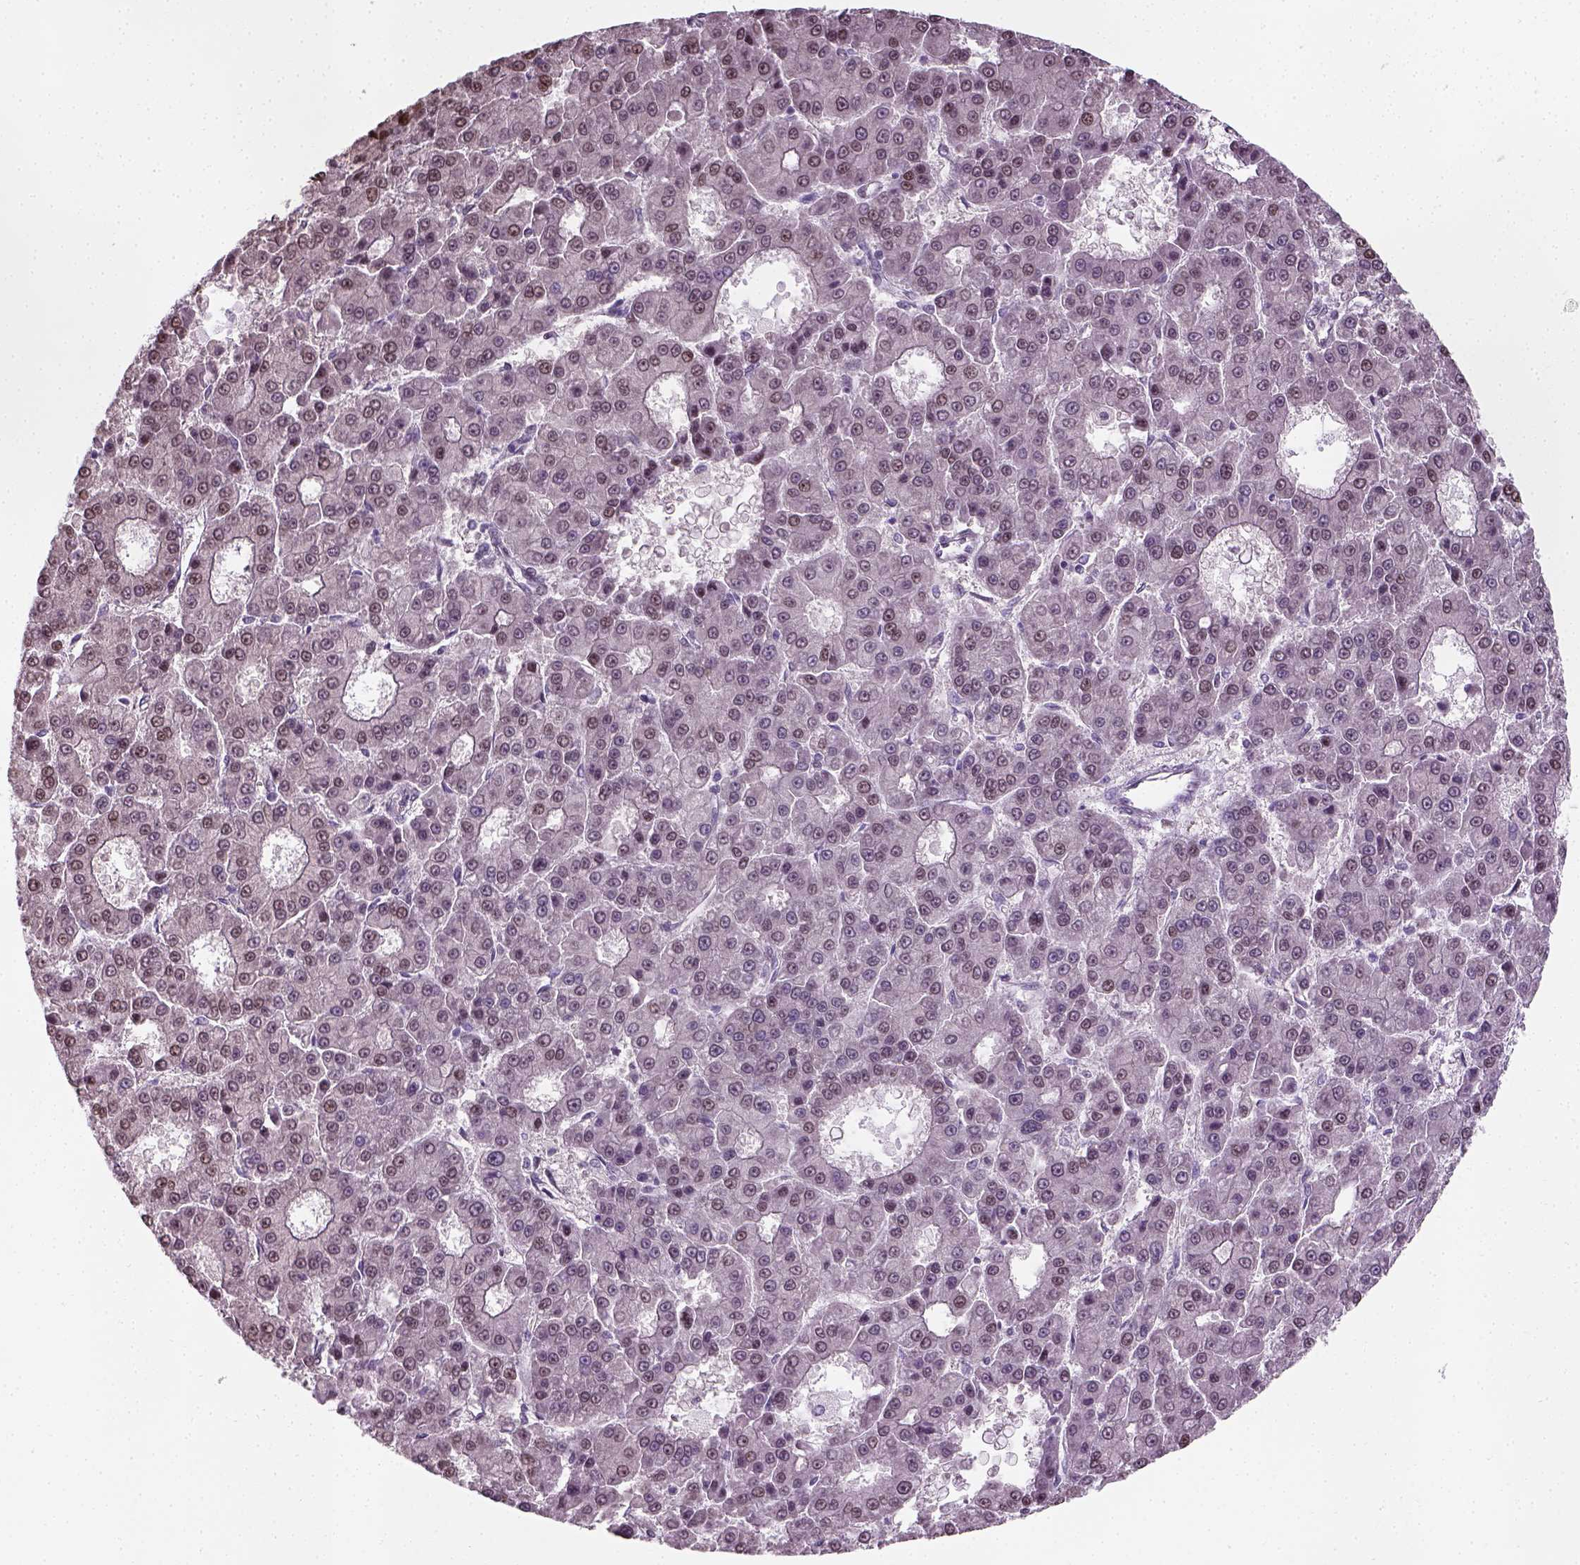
{"staining": {"intensity": "moderate", "quantity": "25%-75%", "location": "nuclear"}, "tissue": "liver cancer", "cell_type": "Tumor cells", "image_type": "cancer", "snomed": [{"axis": "morphology", "description": "Carcinoma, Hepatocellular, NOS"}, {"axis": "topography", "description": "Liver"}], "caption": "Protein expression analysis of liver hepatocellular carcinoma shows moderate nuclear positivity in approximately 25%-75% of tumor cells.", "gene": "C1orf112", "patient": {"sex": "male", "age": 70}}